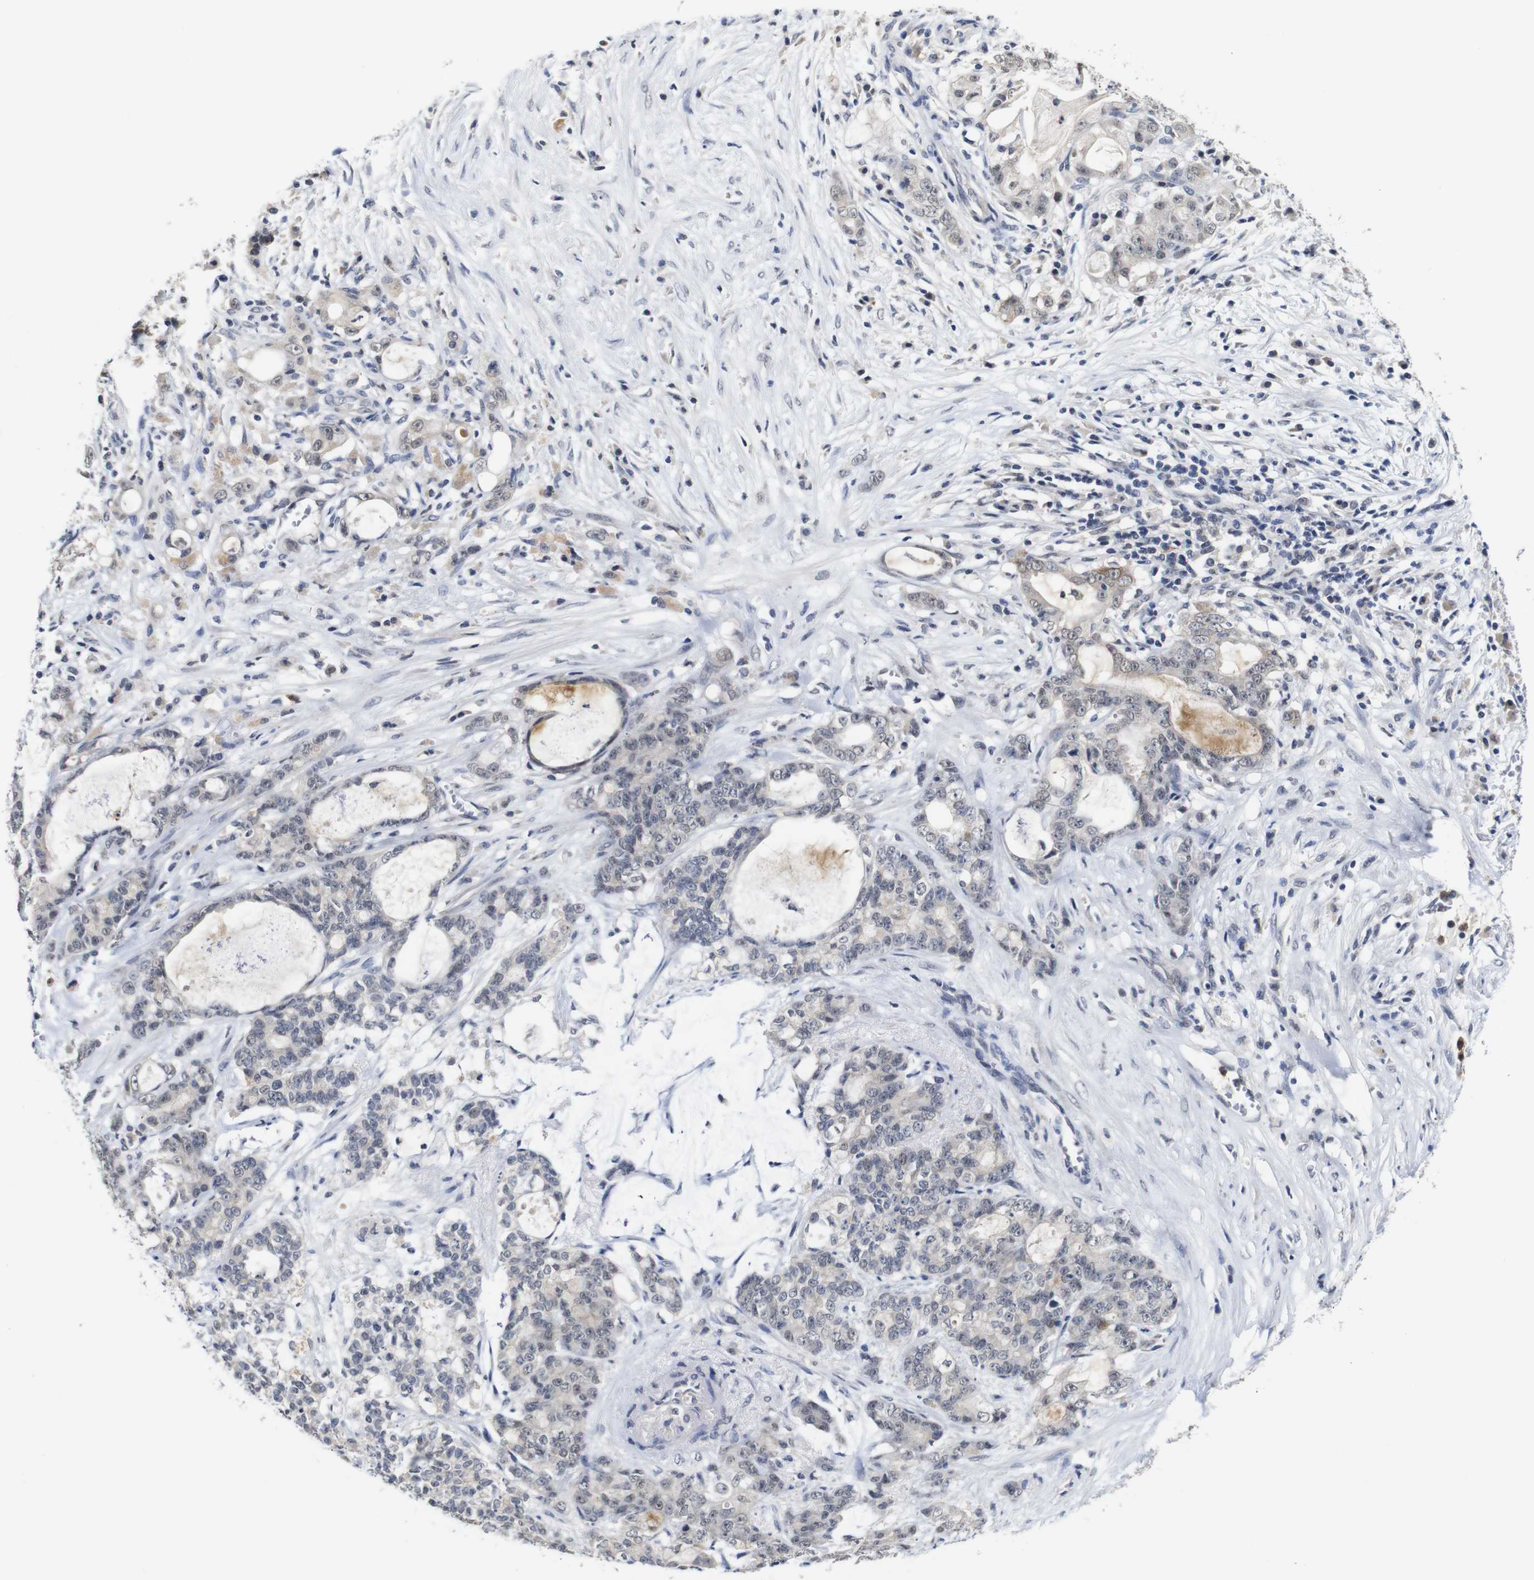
{"staining": {"intensity": "negative", "quantity": "none", "location": "none"}, "tissue": "pancreatic cancer", "cell_type": "Tumor cells", "image_type": "cancer", "snomed": [{"axis": "morphology", "description": "Adenocarcinoma, NOS"}, {"axis": "topography", "description": "Pancreas"}], "caption": "Pancreatic cancer (adenocarcinoma) stained for a protein using immunohistochemistry (IHC) displays no expression tumor cells.", "gene": "NTRK3", "patient": {"sex": "female", "age": 73}}